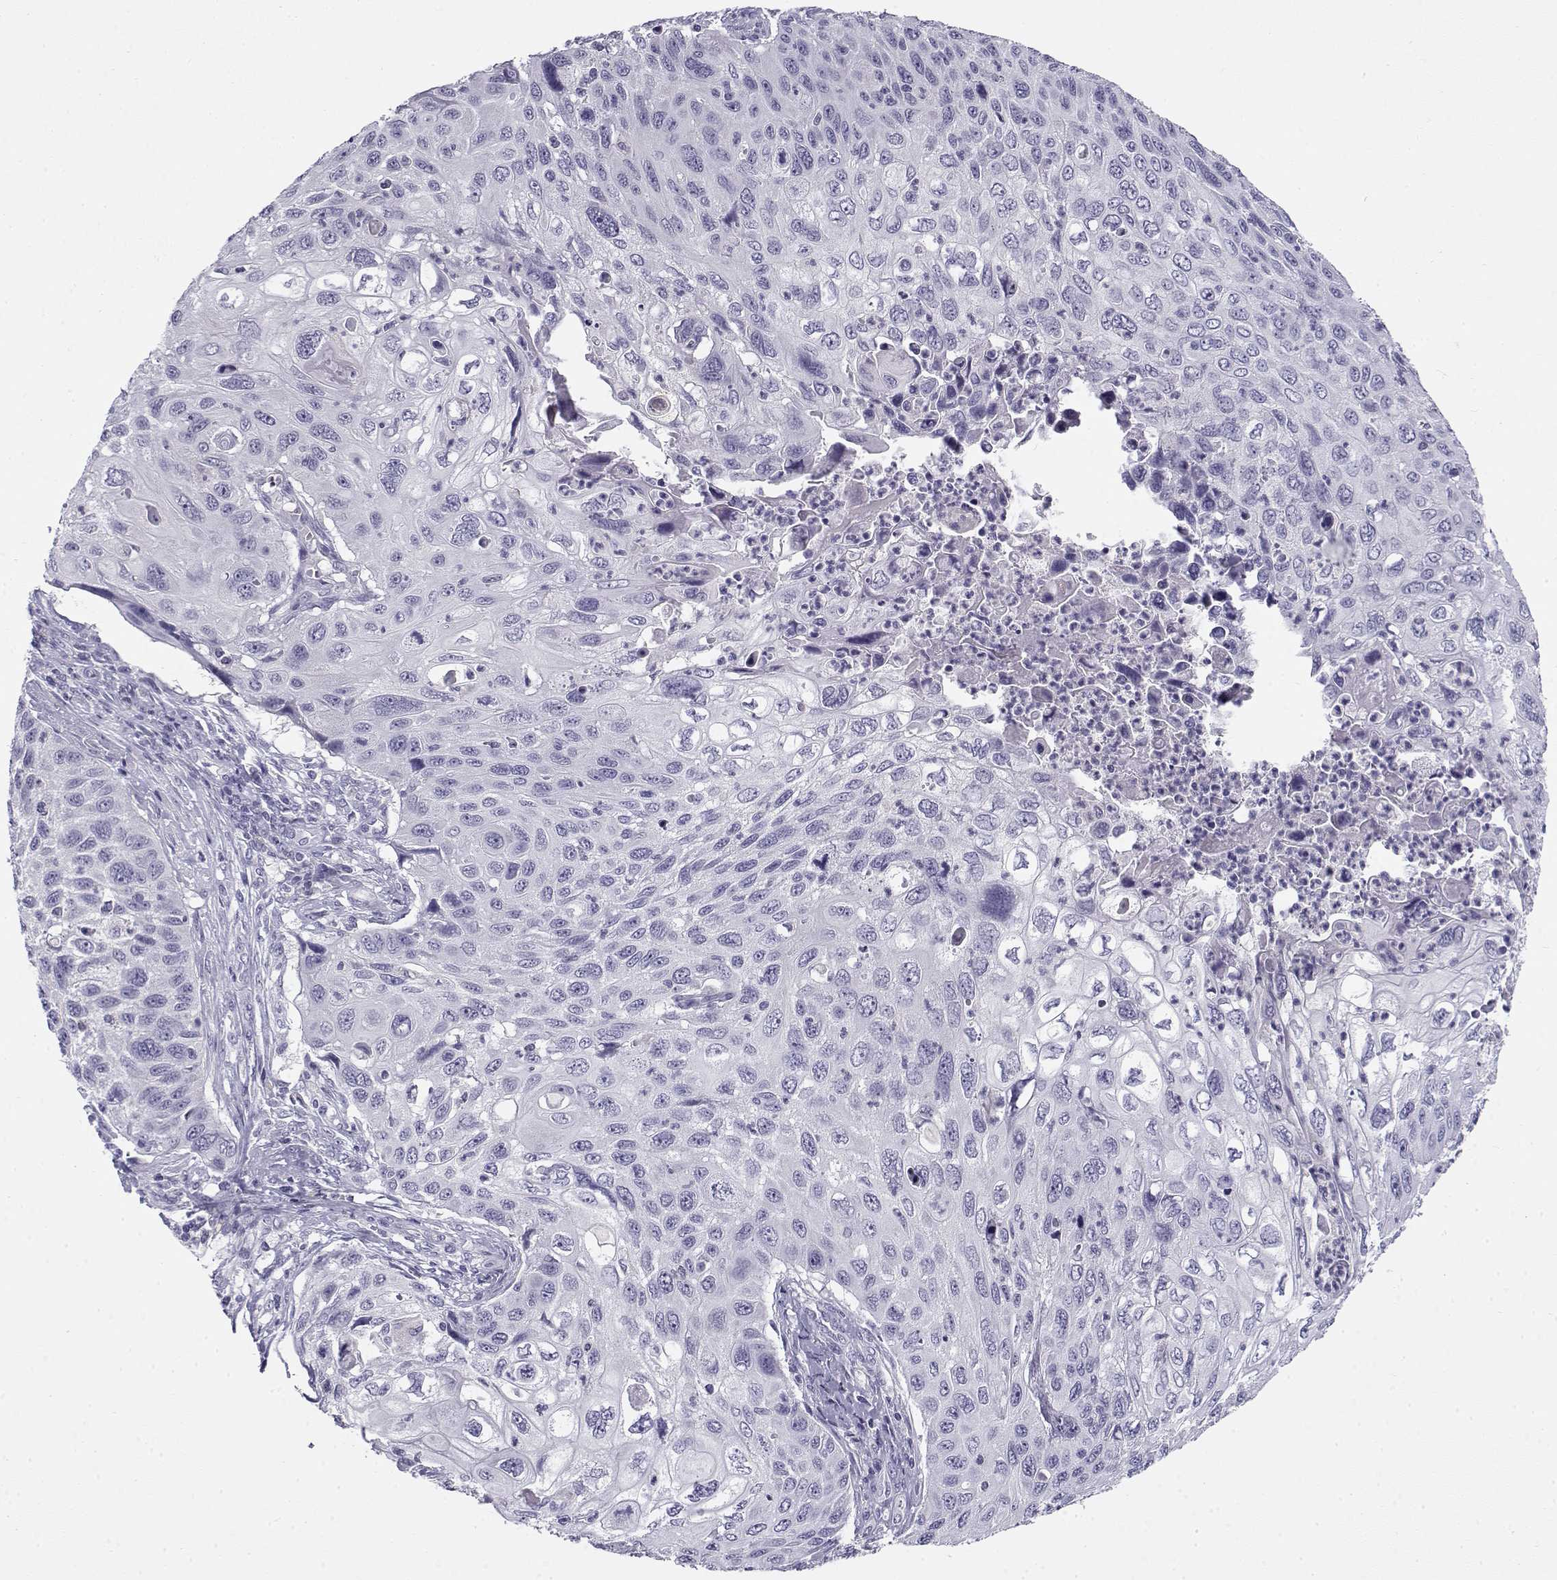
{"staining": {"intensity": "negative", "quantity": "none", "location": "none"}, "tissue": "cervical cancer", "cell_type": "Tumor cells", "image_type": "cancer", "snomed": [{"axis": "morphology", "description": "Squamous cell carcinoma, NOS"}, {"axis": "topography", "description": "Cervix"}], "caption": "High power microscopy micrograph of an IHC photomicrograph of cervical squamous cell carcinoma, revealing no significant staining in tumor cells.", "gene": "FAM166A", "patient": {"sex": "female", "age": 70}}